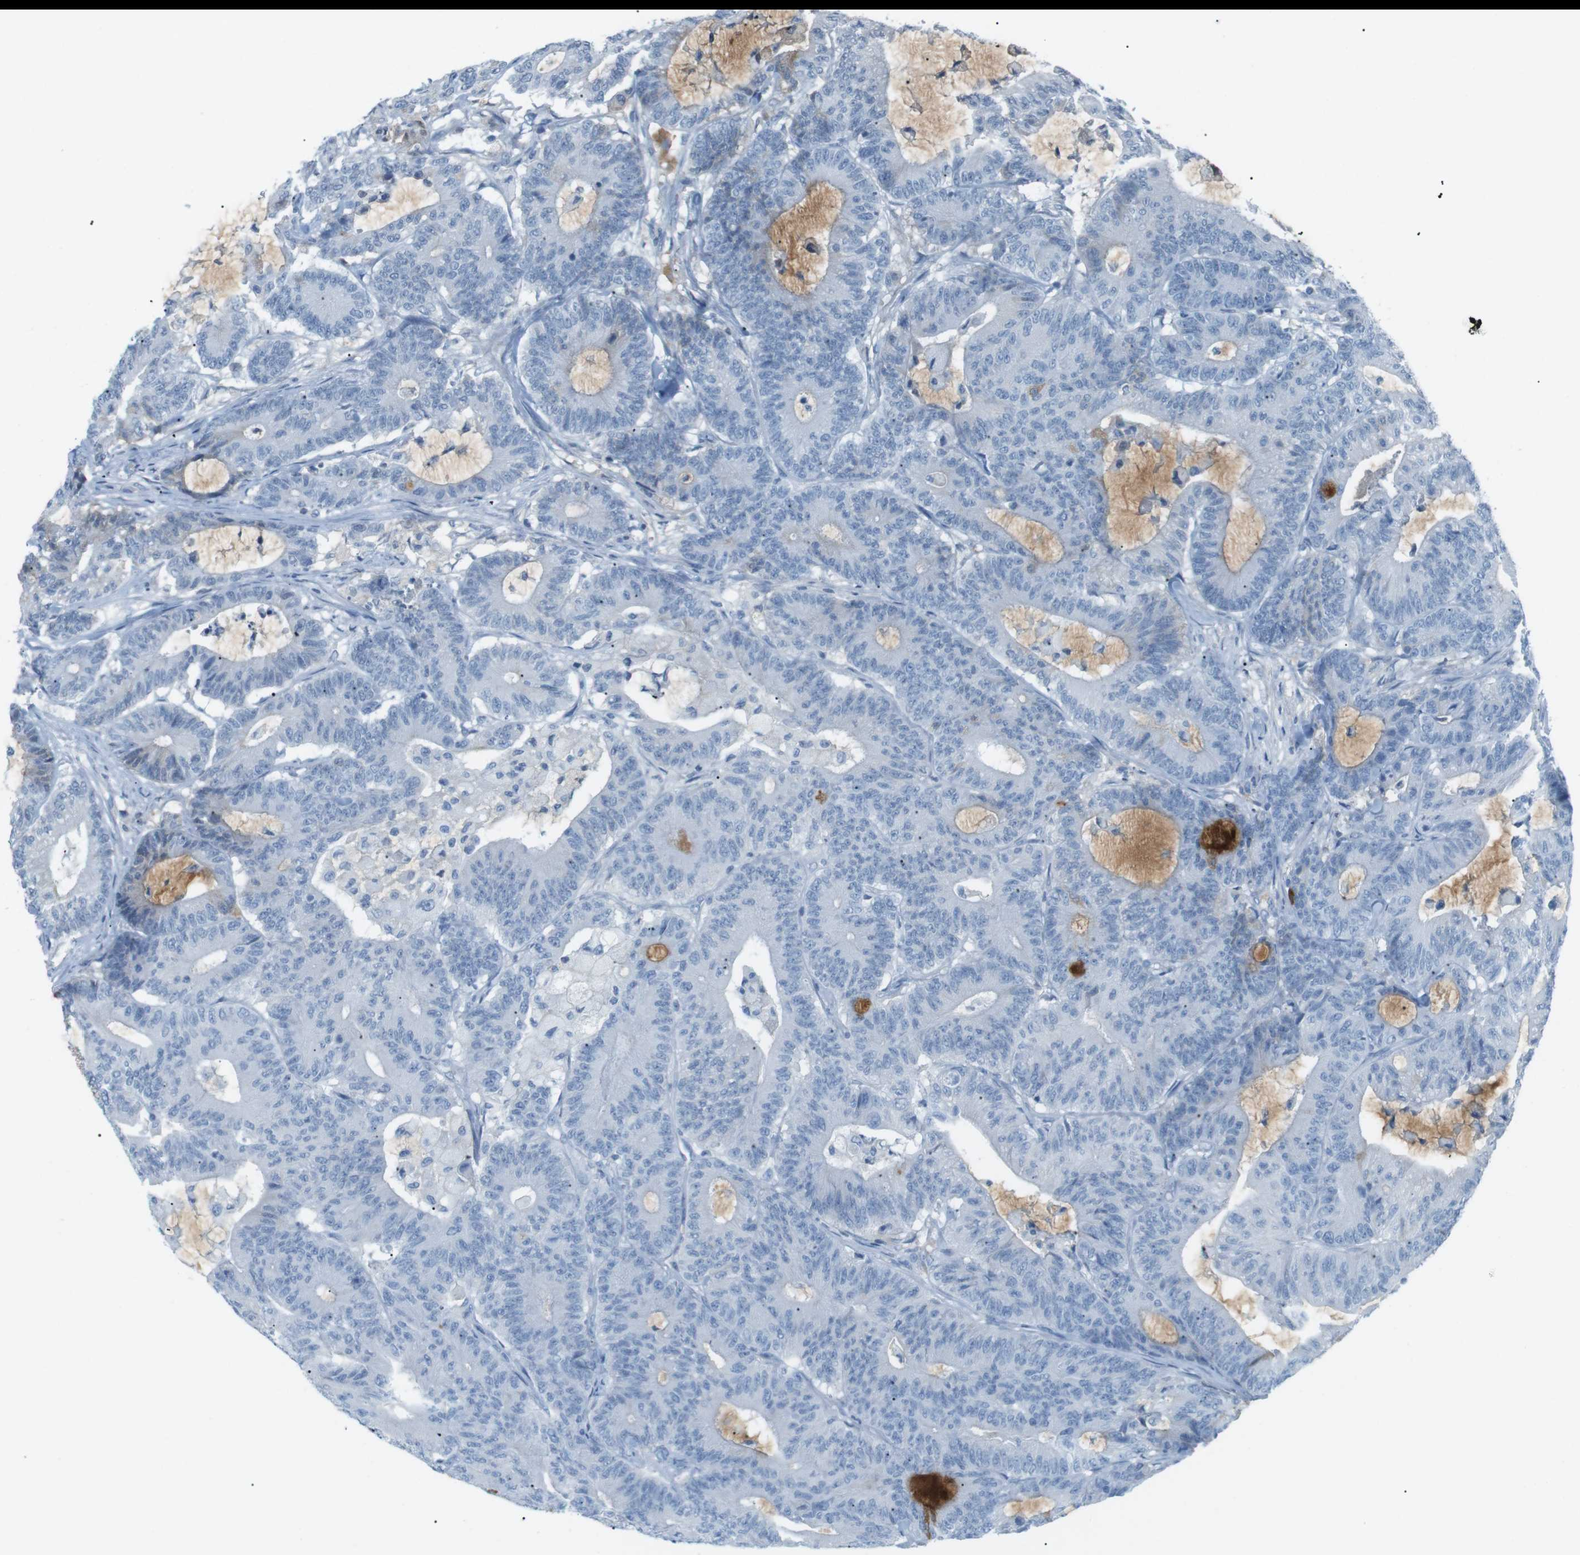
{"staining": {"intensity": "negative", "quantity": "none", "location": "none"}, "tissue": "colorectal cancer", "cell_type": "Tumor cells", "image_type": "cancer", "snomed": [{"axis": "morphology", "description": "Adenocarcinoma, NOS"}, {"axis": "topography", "description": "Colon"}], "caption": "Colorectal adenocarcinoma stained for a protein using immunohistochemistry (IHC) reveals no positivity tumor cells.", "gene": "AZGP1", "patient": {"sex": "female", "age": 84}}